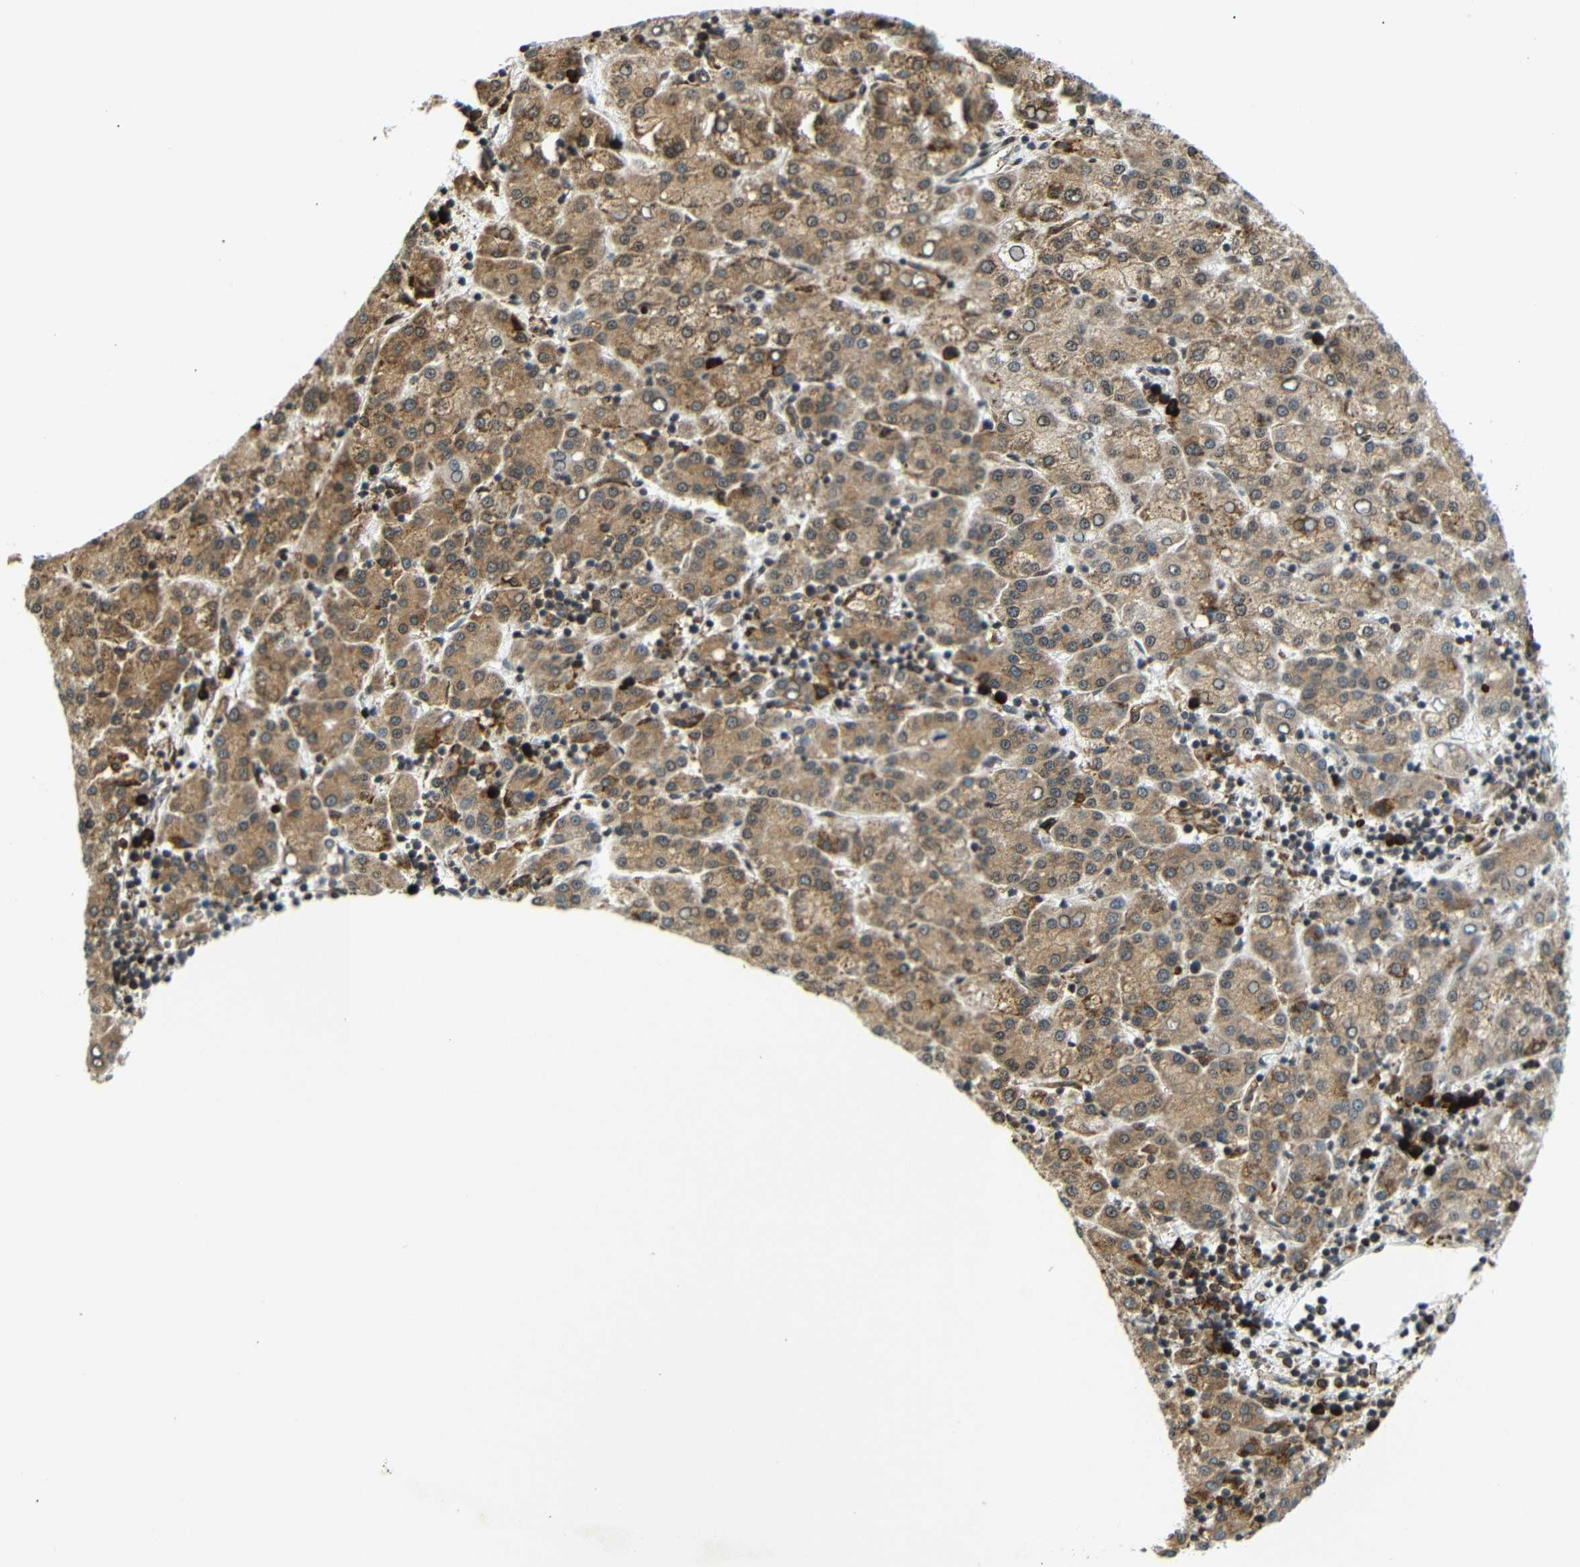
{"staining": {"intensity": "moderate", "quantity": ">75%", "location": "cytoplasmic/membranous"}, "tissue": "liver cancer", "cell_type": "Tumor cells", "image_type": "cancer", "snomed": [{"axis": "morphology", "description": "Carcinoma, Hepatocellular, NOS"}, {"axis": "topography", "description": "Liver"}], "caption": "Protein staining of liver cancer tissue shows moderate cytoplasmic/membranous positivity in approximately >75% of tumor cells. (Brightfield microscopy of DAB IHC at high magnification).", "gene": "SPCS2", "patient": {"sex": "female", "age": 58}}